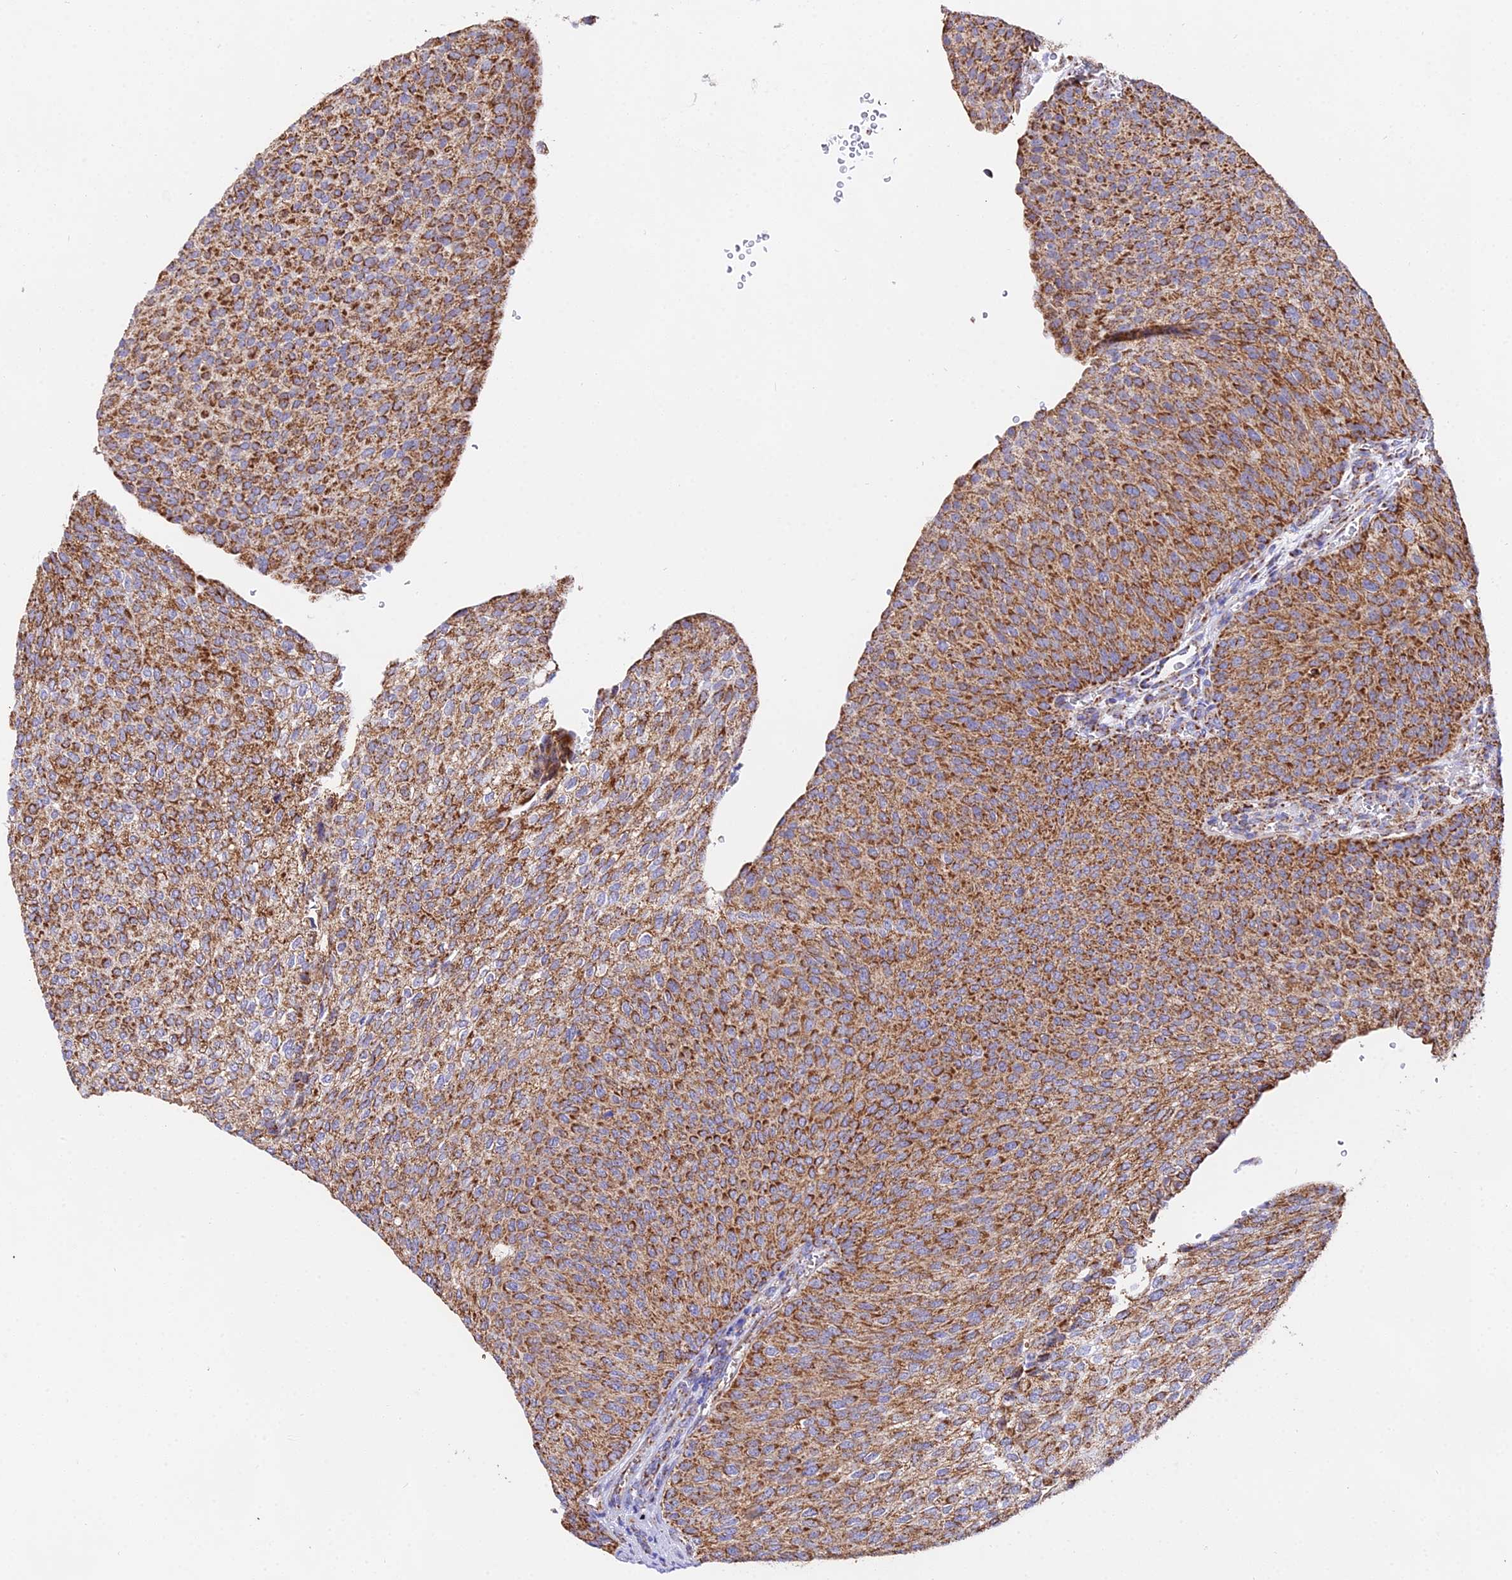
{"staining": {"intensity": "strong", "quantity": ">75%", "location": "cytoplasmic/membranous"}, "tissue": "urothelial cancer", "cell_type": "Tumor cells", "image_type": "cancer", "snomed": [{"axis": "morphology", "description": "Urothelial carcinoma, High grade"}, {"axis": "topography", "description": "Urinary bladder"}], "caption": "Protein expression by immunohistochemistry demonstrates strong cytoplasmic/membranous positivity in approximately >75% of tumor cells in urothelial carcinoma (high-grade). (DAB = brown stain, brightfield microscopy at high magnification).", "gene": "ATP5PD", "patient": {"sex": "female", "age": 79}}